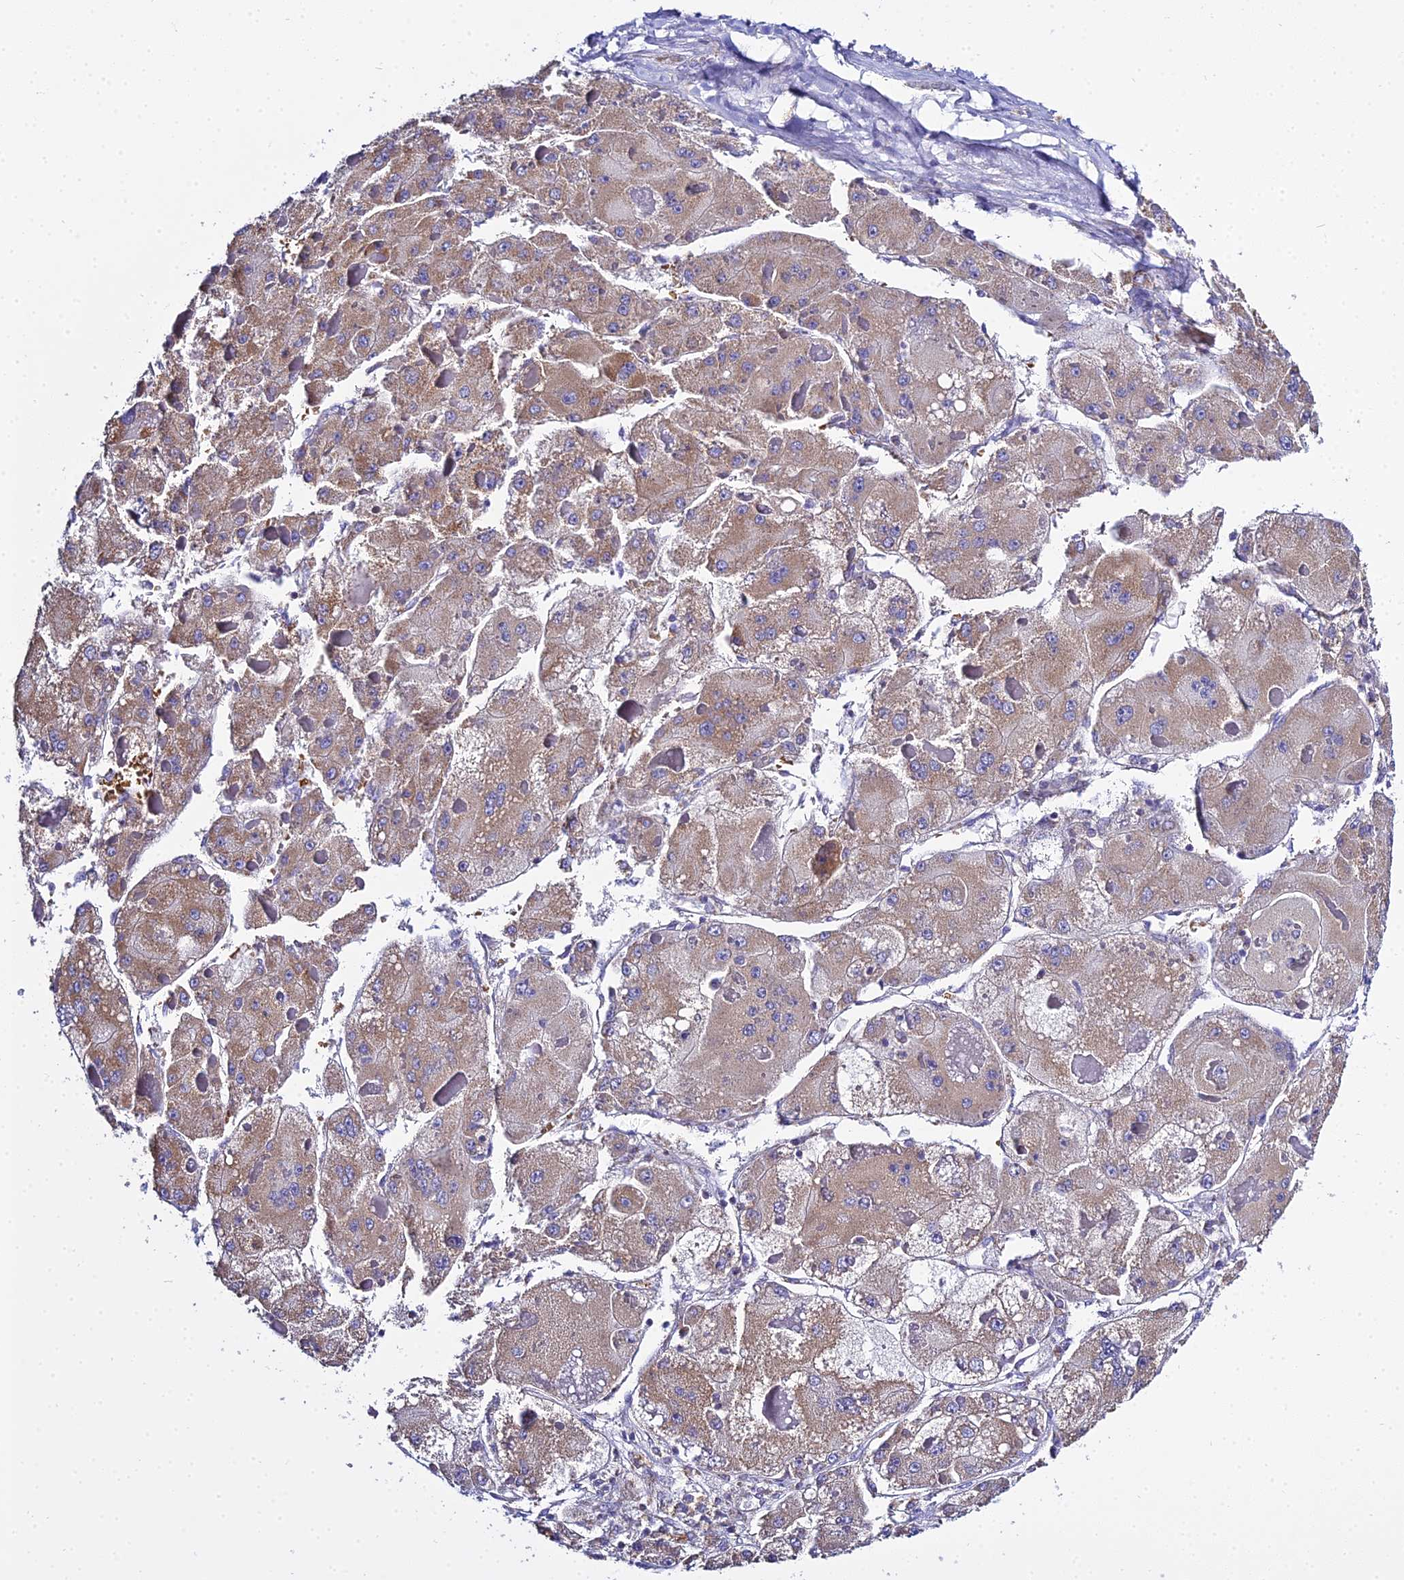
{"staining": {"intensity": "moderate", "quantity": "25%-75%", "location": "cytoplasmic/membranous"}, "tissue": "liver cancer", "cell_type": "Tumor cells", "image_type": "cancer", "snomed": [{"axis": "morphology", "description": "Carcinoma, Hepatocellular, NOS"}, {"axis": "topography", "description": "Liver"}], "caption": "Immunohistochemistry (IHC) (DAB (3,3'-diaminobenzidine)) staining of human liver hepatocellular carcinoma shows moderate cytoplasmic/membranous protein expression in approximately 25%-75% of tumor cells.", "gene": "TYW5", "patient": {"sex": "female", "age": 73}}